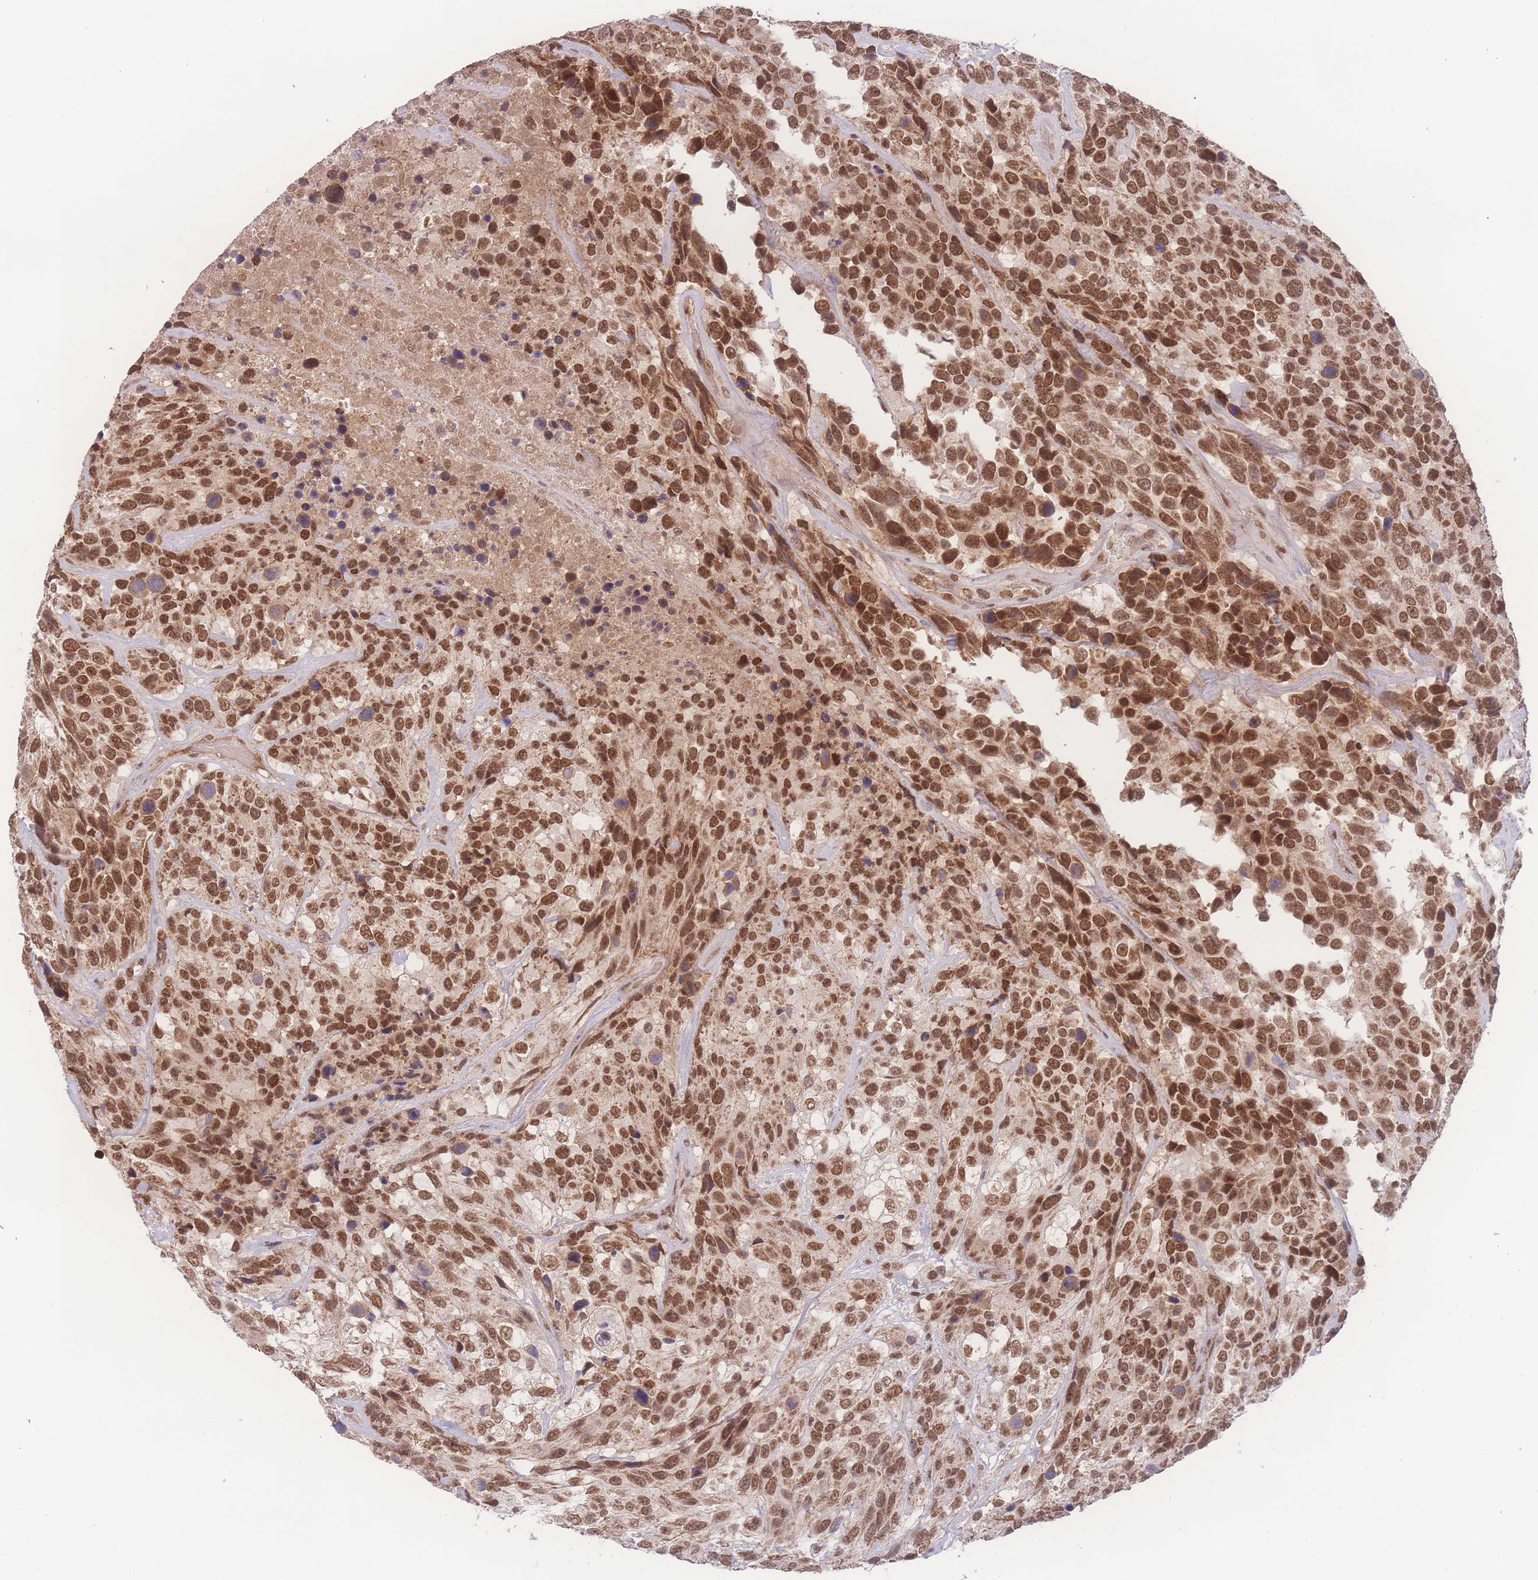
{"staining": {"intensity": "strong", "quantity": ">75%", "location": "nuclear"}, "tissue": "urothelial cancer", "cell_type": "Tumor cells", "image_type": "cancer", "snomed": [{"axis": "morphology", "description": "Urothelial carcinoma, High grade"}, {"axis": "topography", "description": "Urinary bladder"}], "caption": "Urothelial cancer stained for a protein shows strong nuclear positivity in tumor cells.", "gene": "RAVER1", "patient": {"sex": "male", "age": 56}}